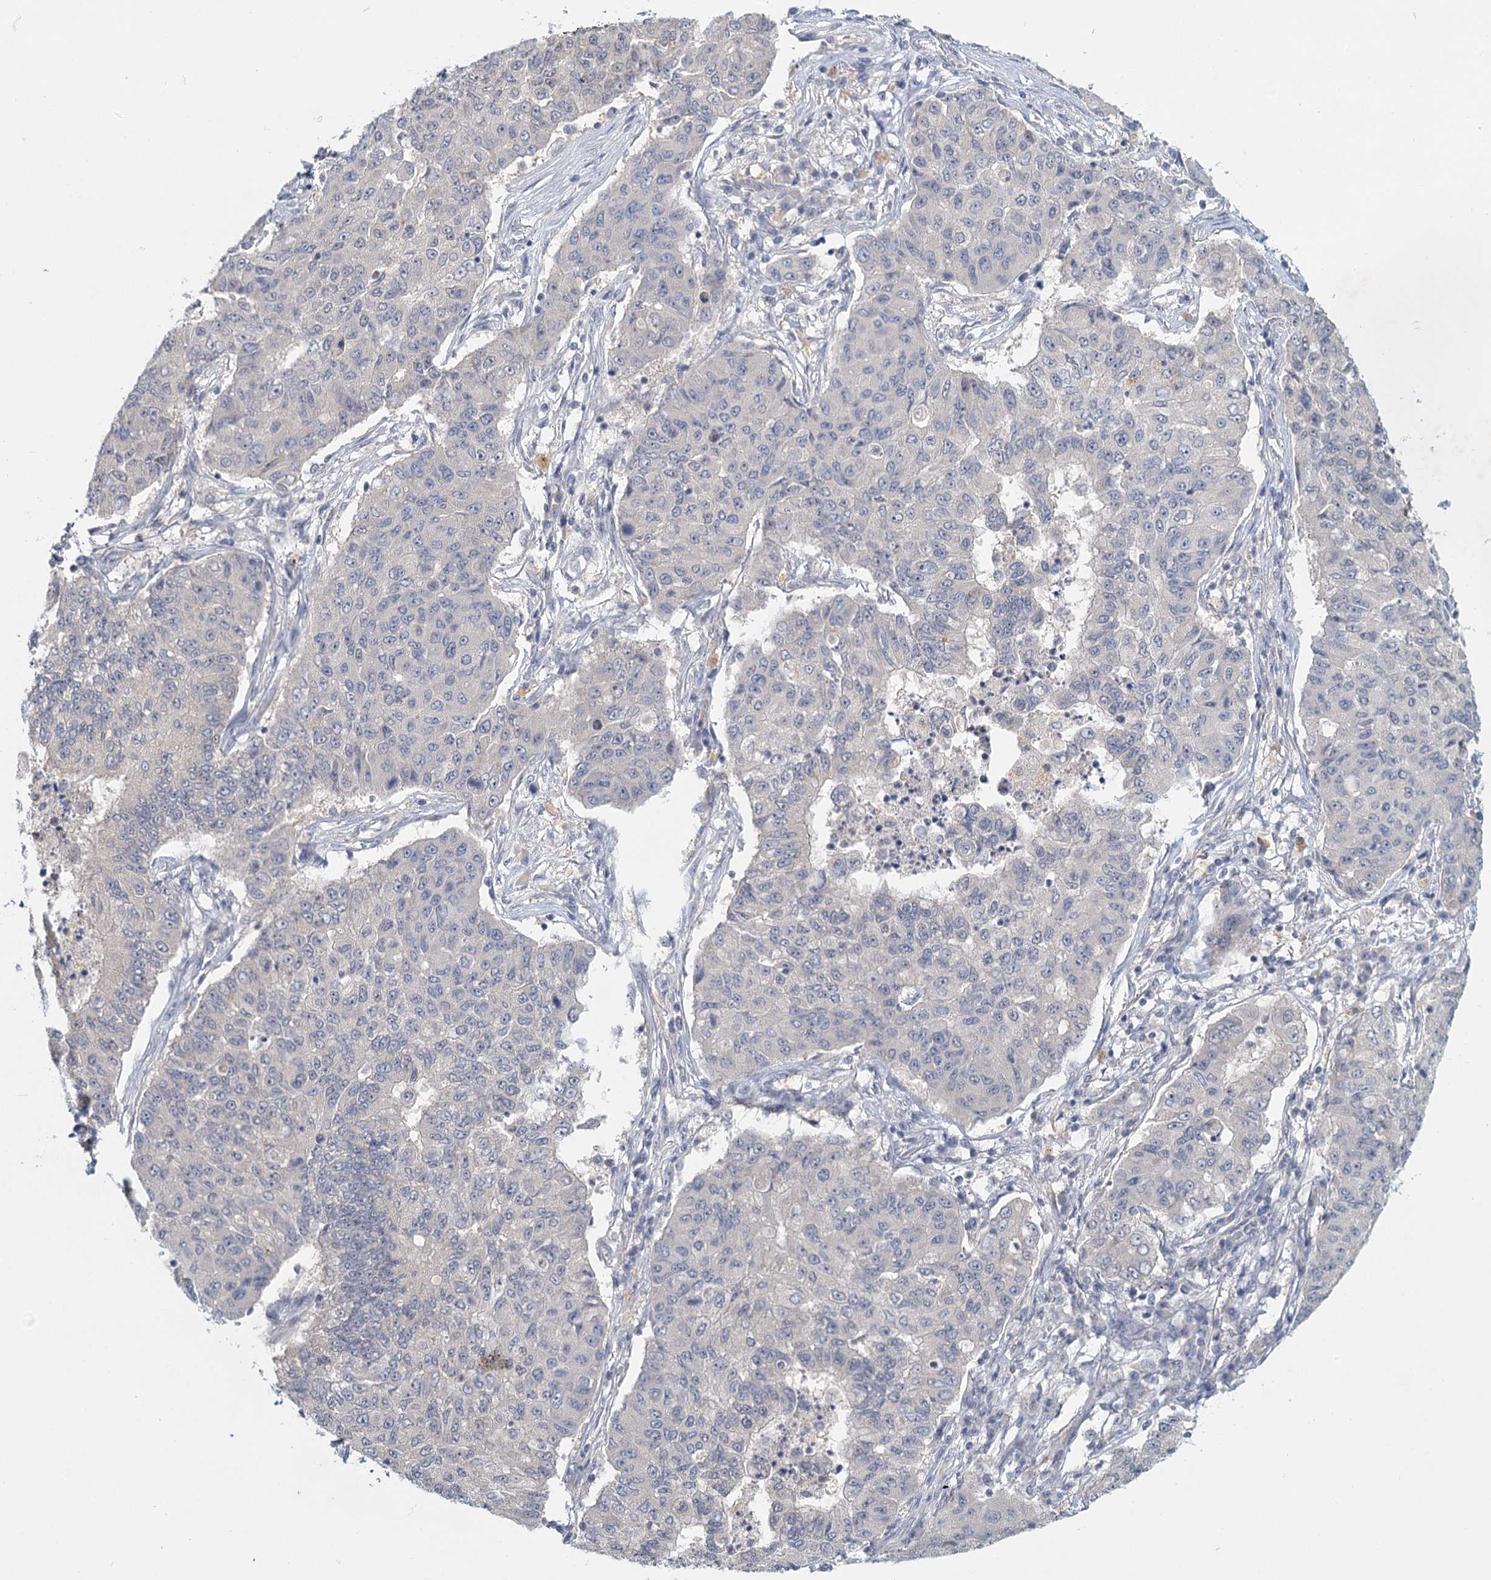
{"staining": {"intensity": "negative", "quantity": "none", "location": "none"}, "tissue": "lung cancer", "cell_type": "Tumor cells", "image_type": "cancer", "snomed": [{"axis": "morphology", "description": "Squamous cell carcinoma, NOS"}, {"axis": "topography", "description": "Lung"}], "caption": "Immunohistochemistry image of neoplastic tissue: lung squamous cell carcinoma stained with DAB reveals no significant protein expression in tumor cells.", "gene": "MYO7B", "patient": {"sex": "male", "age": 74}}